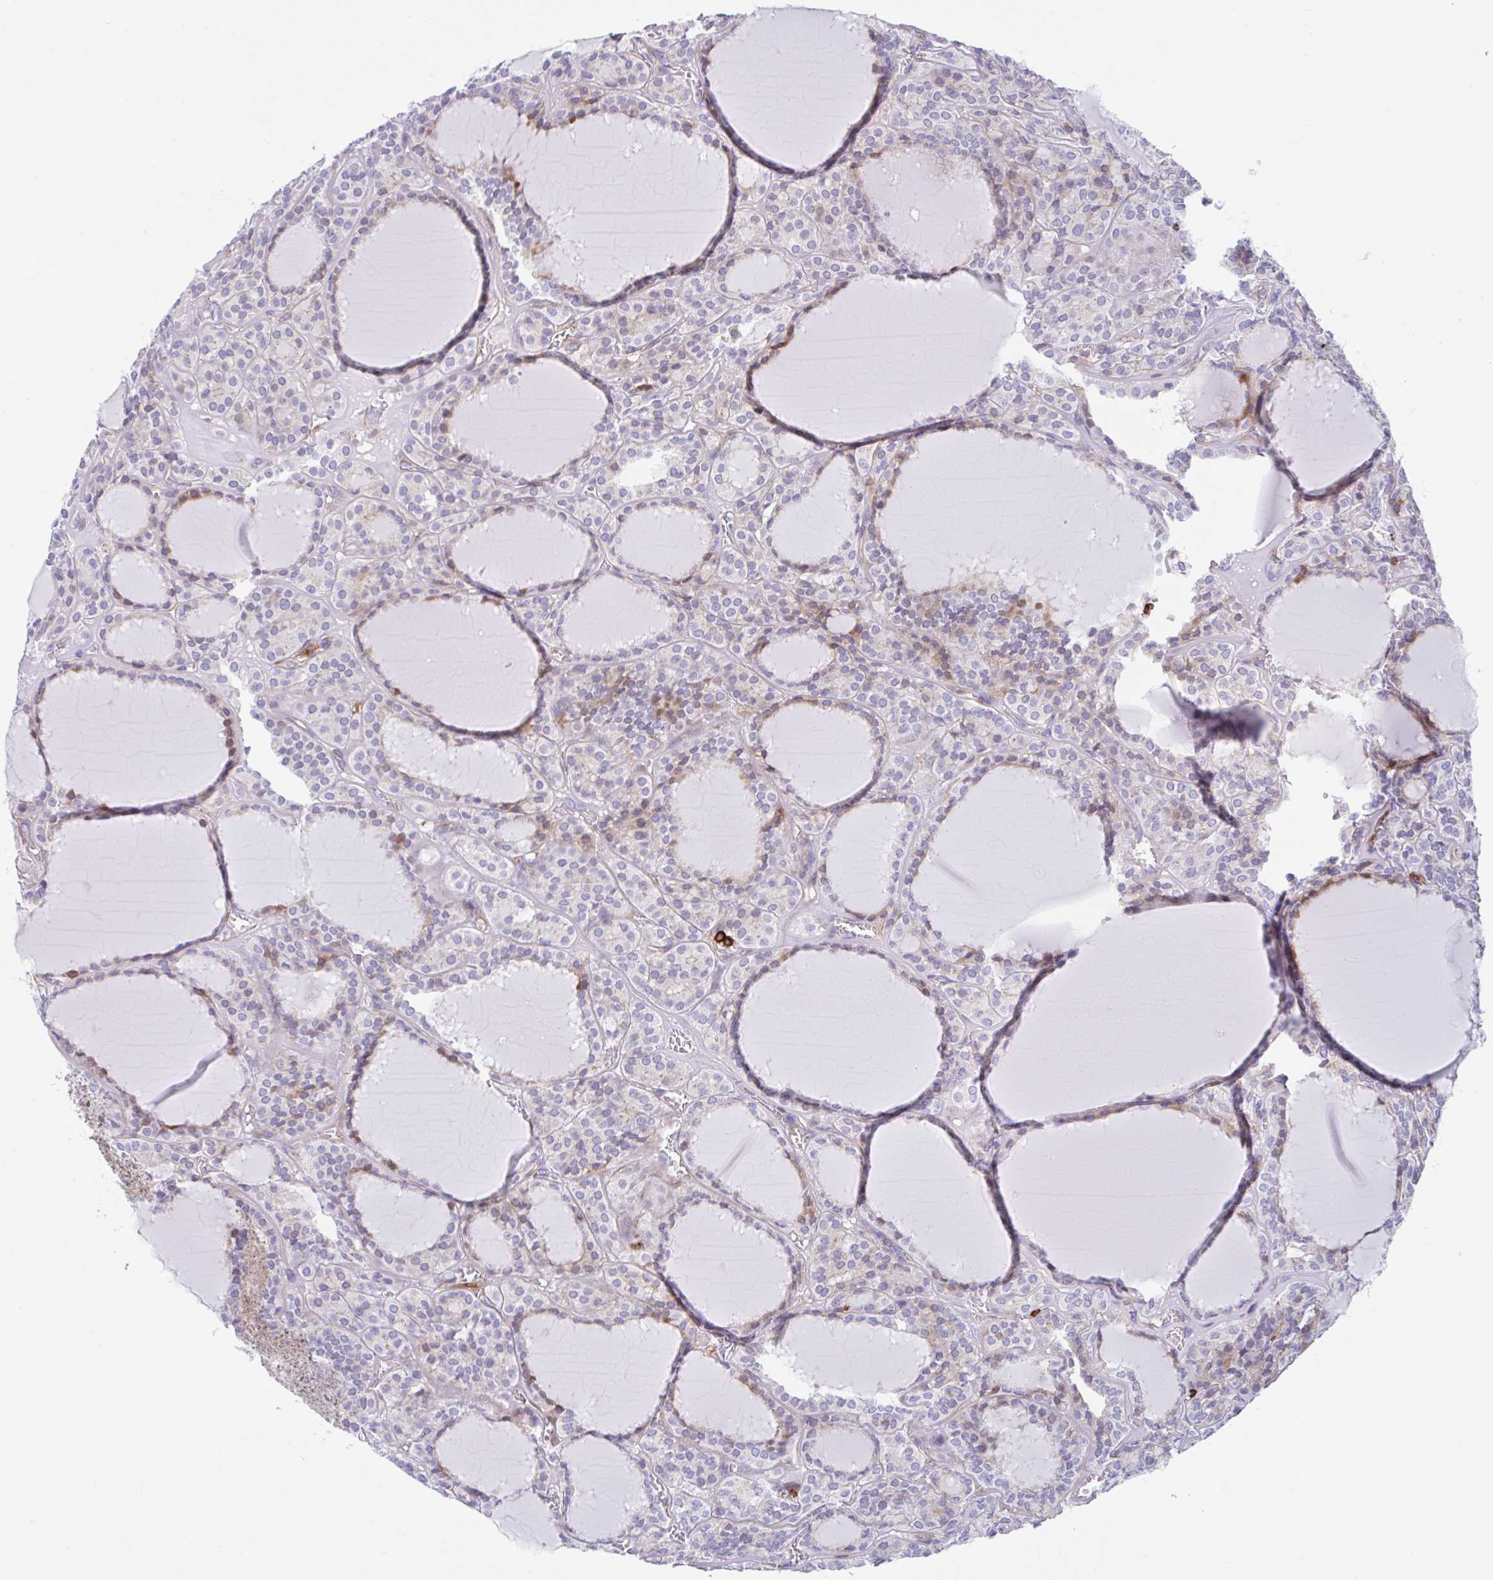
{"staining": {"intensity": "weak", "quantity": "<25%", "location": "cytoplasmic/membranous"}, "tissue": "thyroid cancer", "cell_type": "Tumor cells", "image_type": "cancer", "snomed": [{"axis": "morphology", "description": "Follicular adenoma carcinoma, NOS"}, {"axis": "topography", "description": "Thyroid gland"}], "caption": "Protein analysis of thyroid follicular adenoma carcinoma displays no significant expression in tumor cells.", "gene": "EFHD1", "patient": {"sex": "female", "age": 63}}